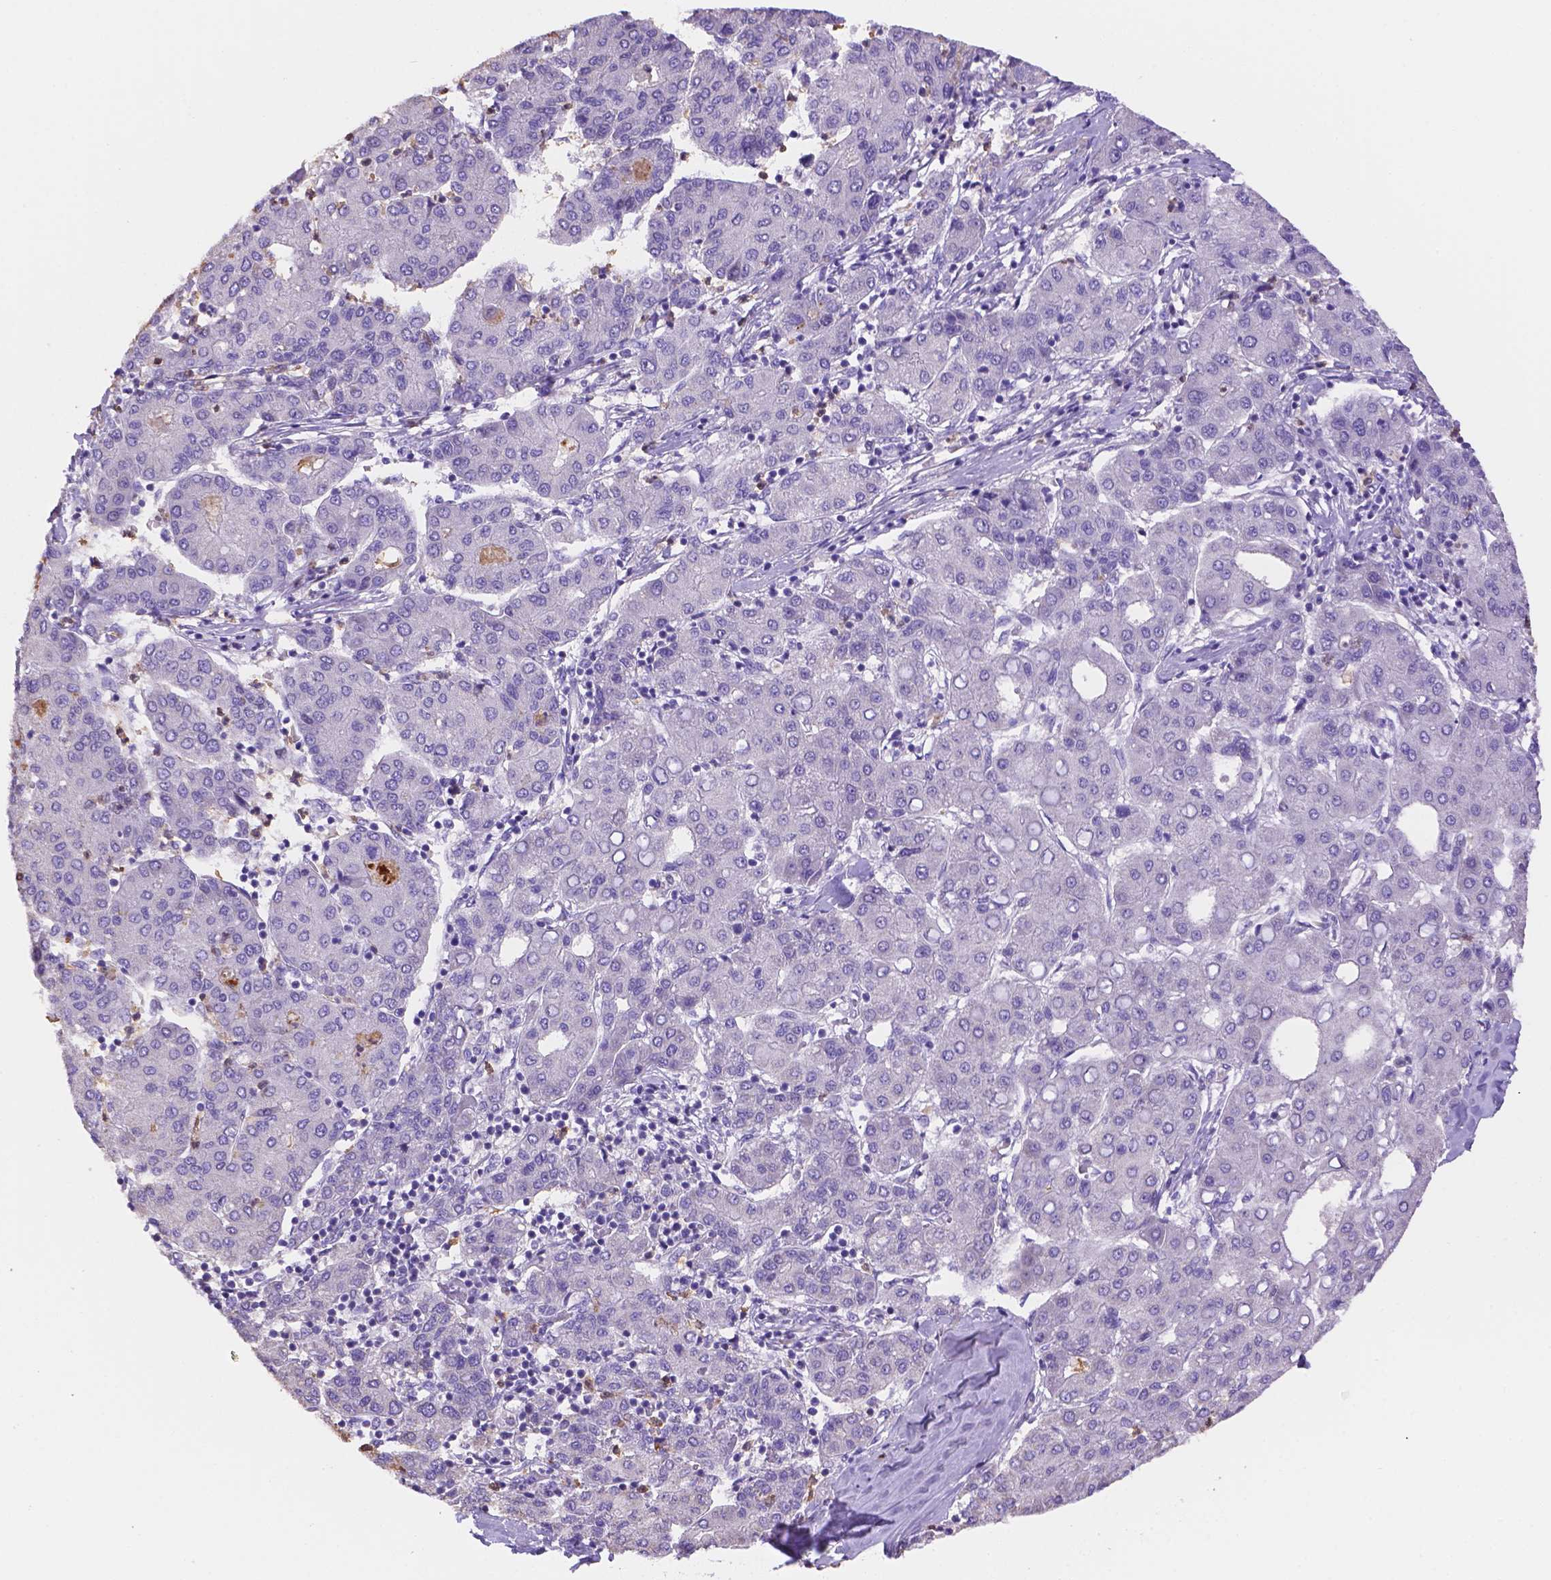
{"staining": {"intensity": "negative", "quantity": "none", "location": "none"}, "tissue": "liver cancer", "cell_type": "Tumor cells", "image_type": "cancer", "snomed": [{"axis": "morphology", "description": "Carcinoma, Hepatocellular, NOS"}, {"axis": "topography", "description": "Liver"}], "caption": "Immunohistochemistry histopathology image of liver cancer (hepatocellular carcinoma) stained for a protein (brown), which exhibits no expression in tumor cells. (Stains: DAB immunohistochemistry (IHC) with hematoxylin counter stain, Microscopy: brightfield microscopy at high magnification).", "gene": "NXPE2", "patient": {"sex": "male", "age": 65}}